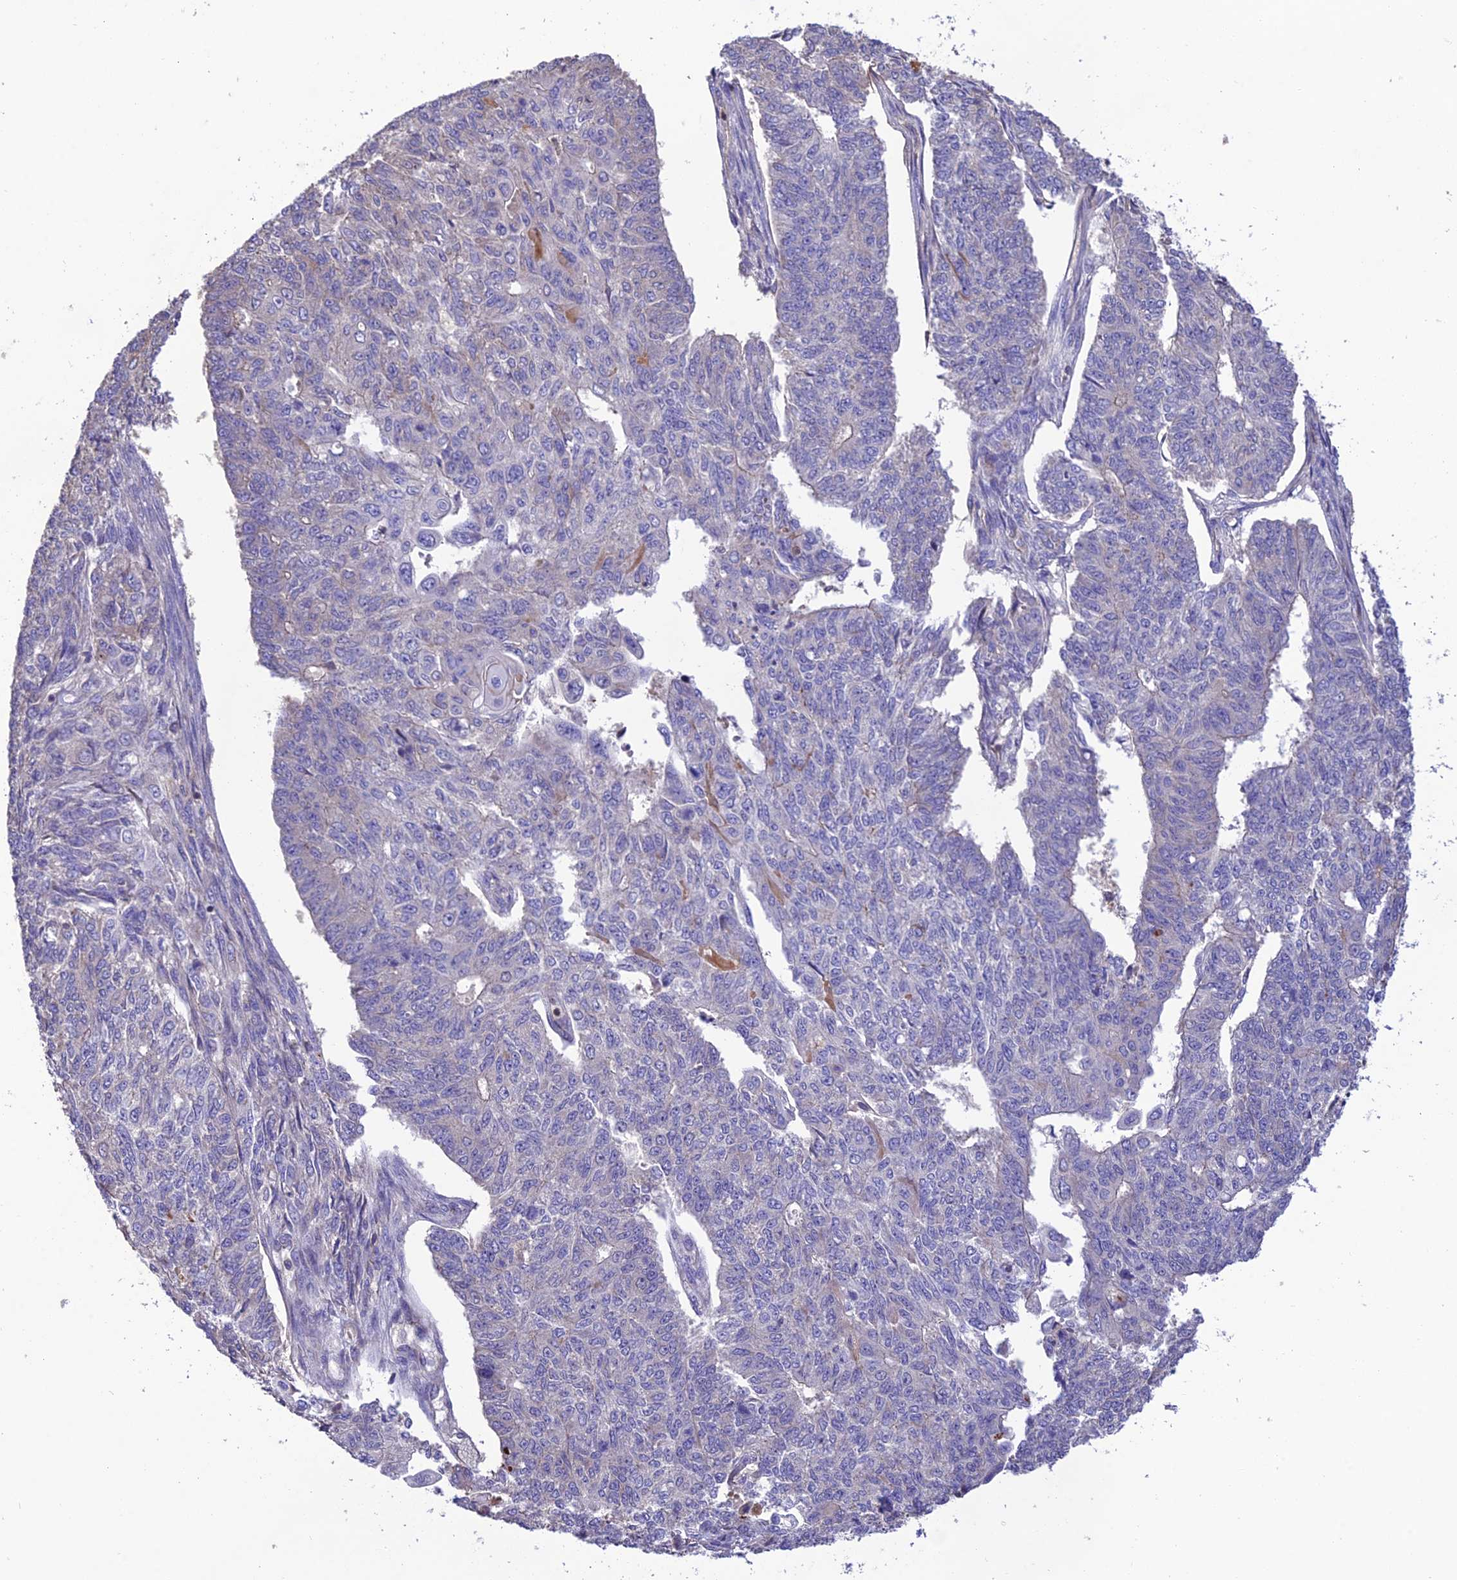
{"staining": {"intensity": "negative", "quantity": "none", "location": "none"}, "tissue": "endometrial cancer", "cell_type": "Tumor cells", "image_type": "cancer", "snomed": [{"axis": "morphology", "description": "Adenocarcinoma, NOS"}, {"axis": "topography", "description": "Endometrium"}], "caption": "This is a histopathology image of immunohistochemistry staining of endometrial adenocarcinoma, which shows no positivity in tumor cells.", "gene": "MIOS", "patient": {"sex": "female", "age": 32}}